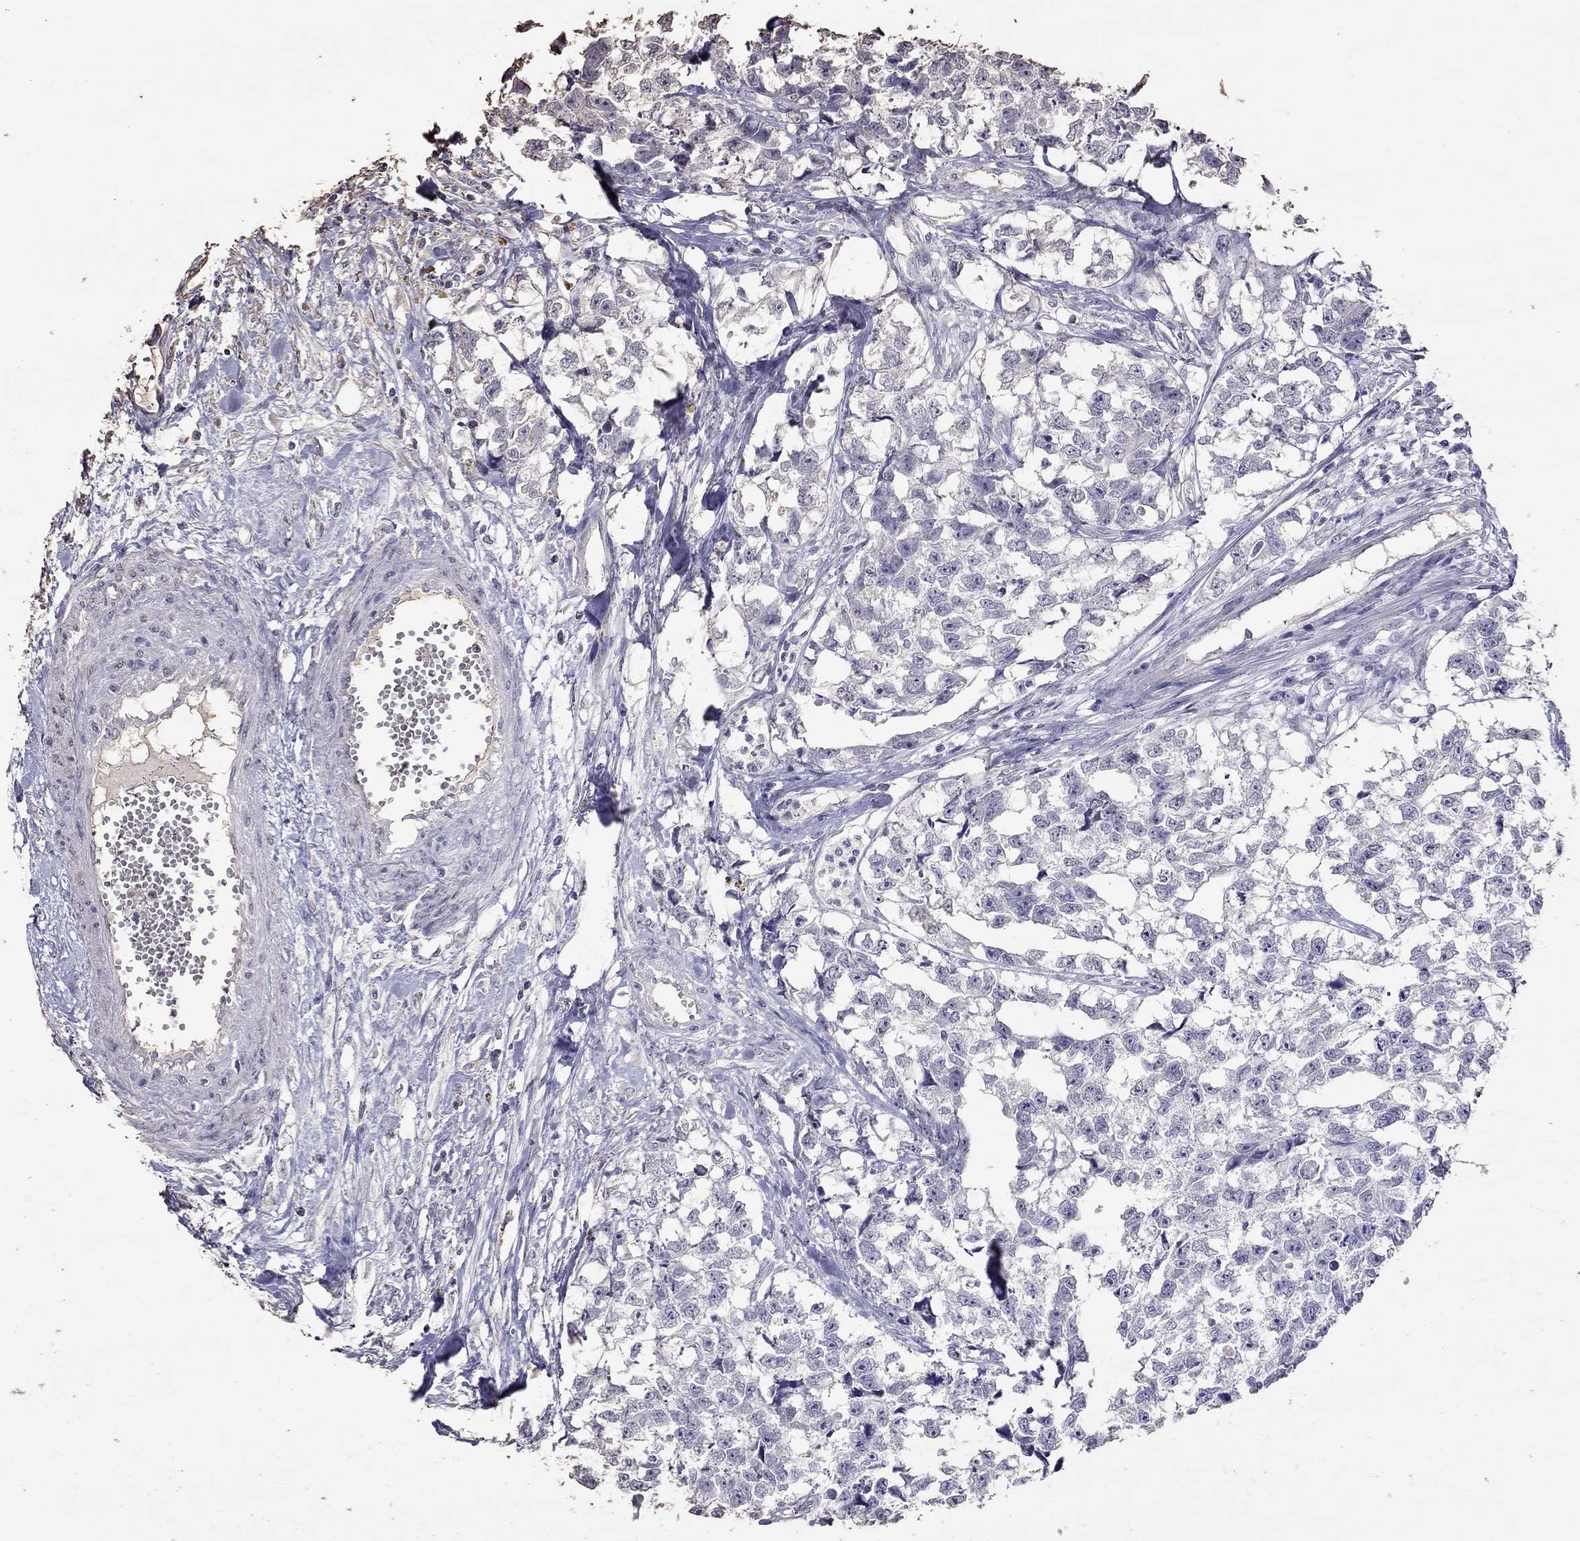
{"staining": {"intensity": "negative", "quantity": "none", "location": "none"}, "tissue": "testis cancer", "cell_type": "Tumor cells", "image_type": "cancer", "snomed": [{"axis": "morphology", "description": "Carcinoma, Embryonal, NOS"}, {"axis": "morphology", "description": "Teratoma, malignant, NOS"}, {"axis": "topography", "description": "Testis"}], "caption": "The immunohistochemistry (IHC) photomicrograph has no significant staining in tumor cells of testis cancer (teratoma (malignant)) tissue.", "gene": "SUN3", "patient": {"sex": "male", "age": 44}}